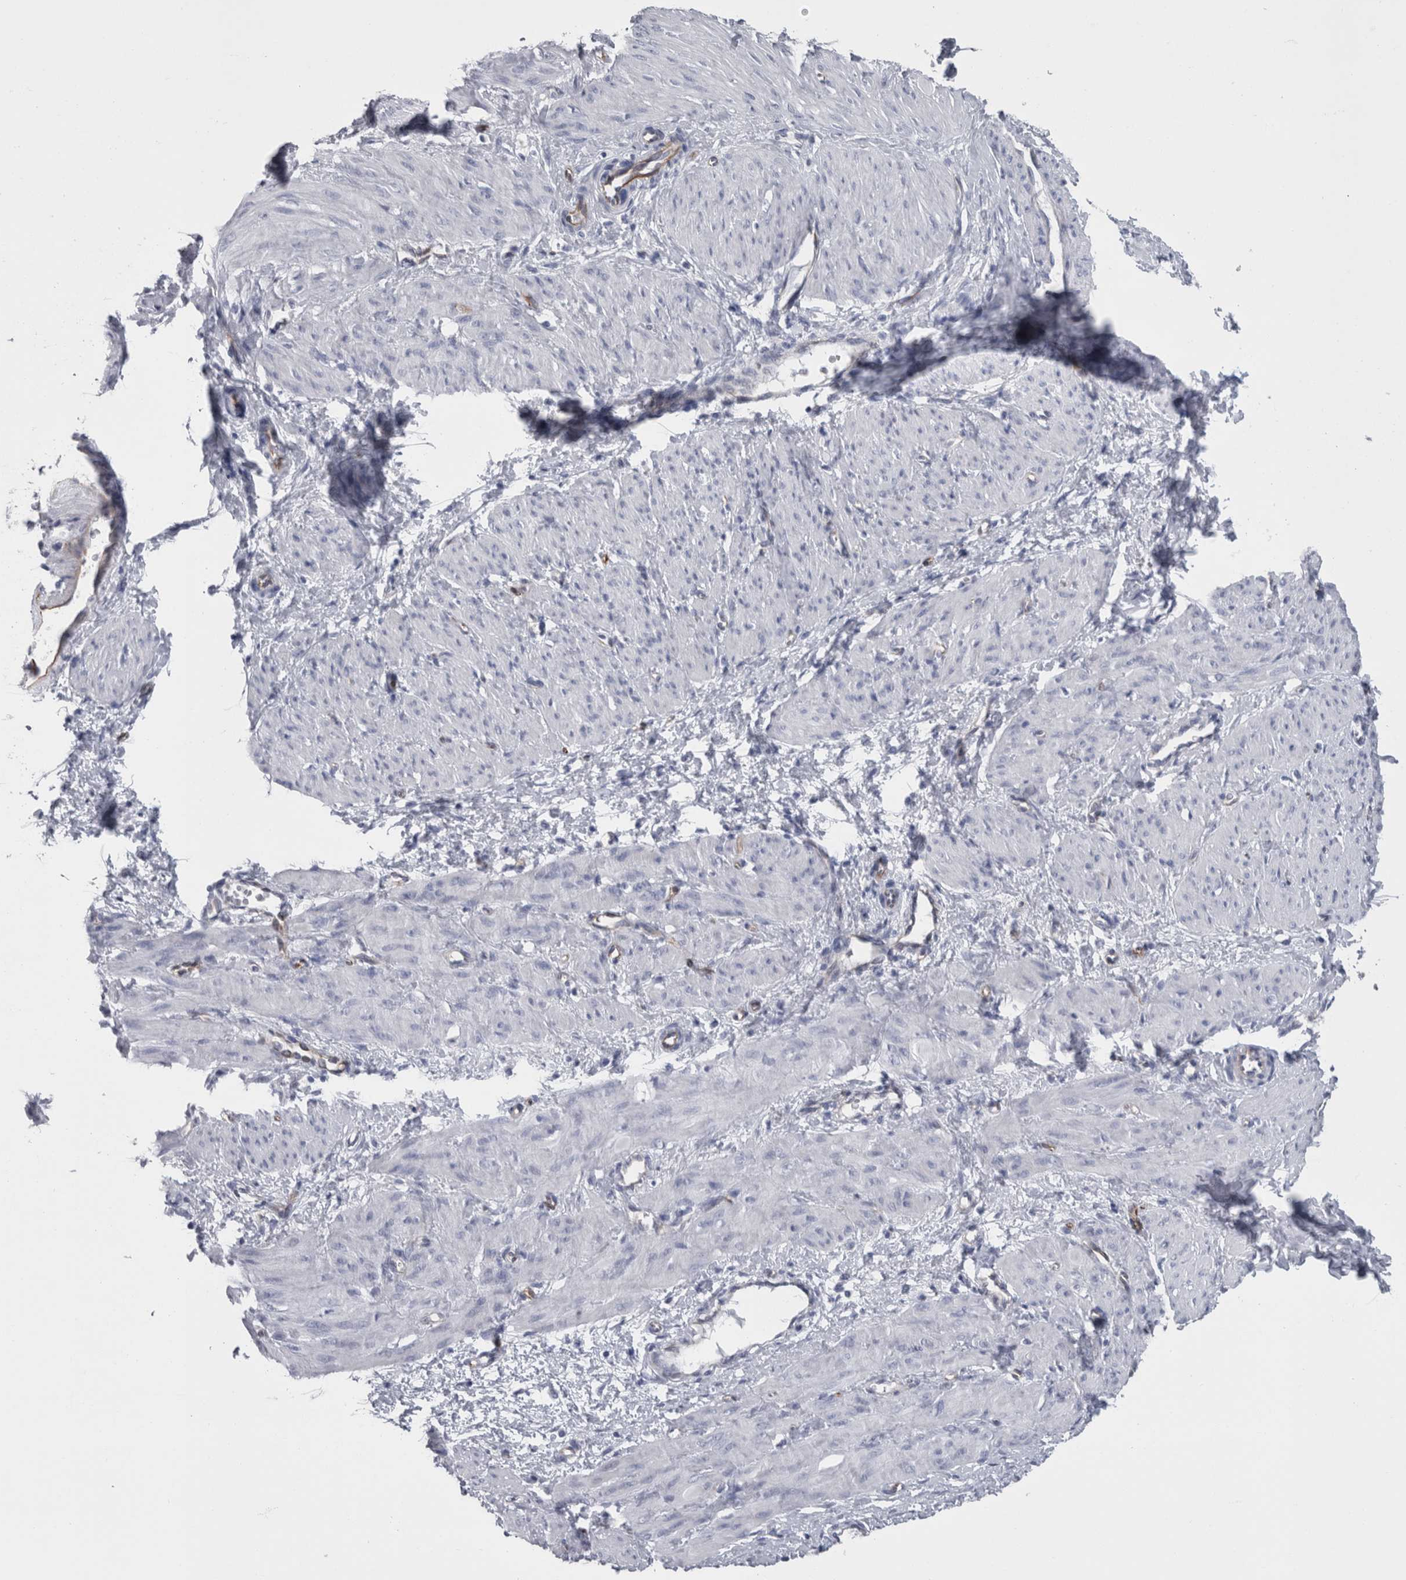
{"staining": {"intensity": "negative", "quantity": "none", "location": "none"}, "tissue": "smooth muscle", "cell_type": "Smooth muscle cells", "image_type": "normal", "snomed": [{"axis": "morphology", "description": "Normal tissue, NOS"}, {"axis": "topography", "description": "Endometrium"}], "caption": "Smooth muscle cells are negative for brown protein staining in benign smooth muscle.", "gene": "VWDE", "patient": {"sex": "female", "age": 33}}